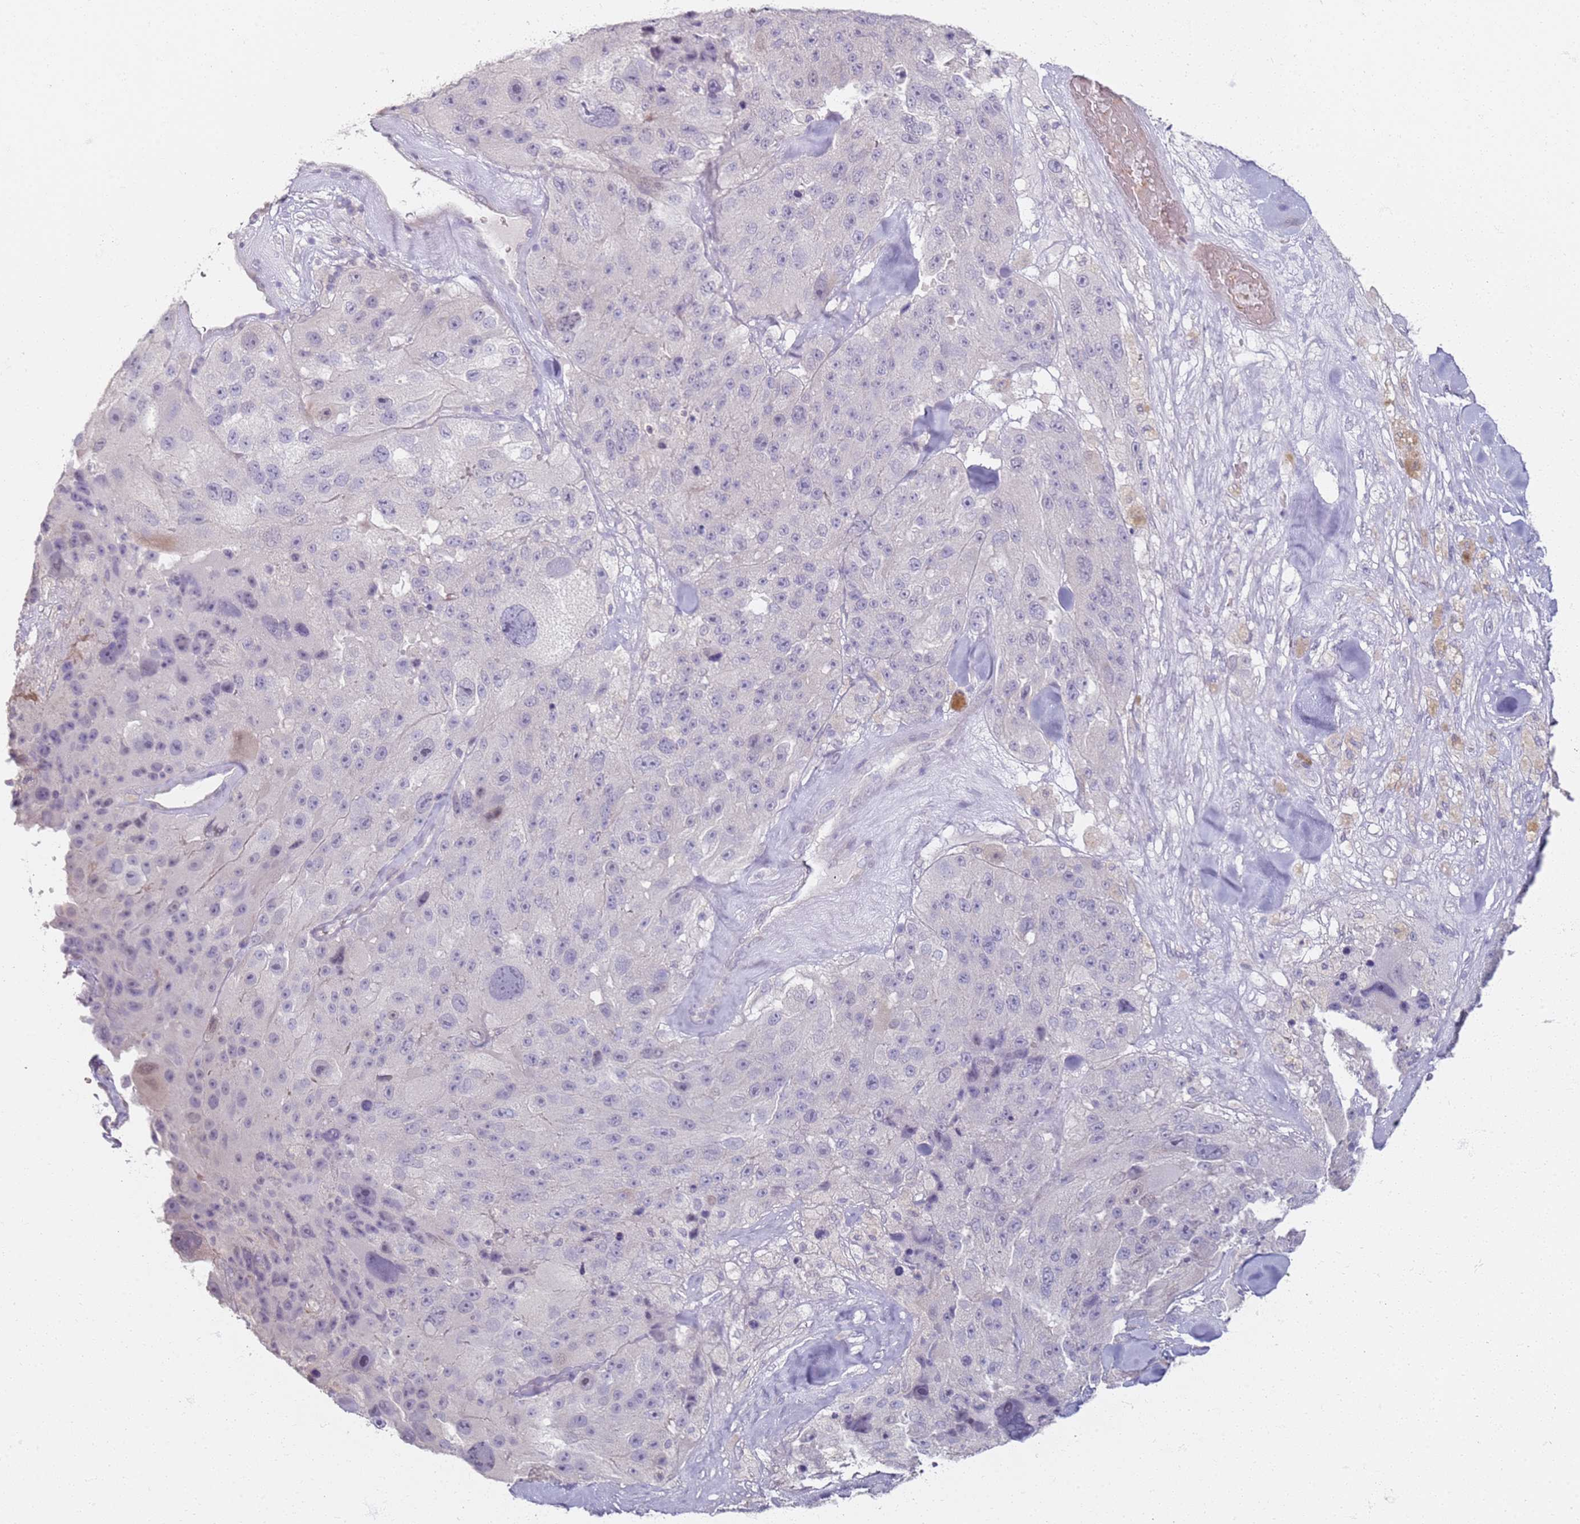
{"staining": {"intensity": "negative", "quantity": "none", "location": "none"}, "tissue": "melanoma", "cell_type": "Tumor cells", "image_type": "cancer", "snomed": [{"axis": "morphology", "description": "Malignant melanoma, Metastatic site"}, {"axis": "topography", "description": "Lymph node"}], "caption": "A high-resolution histopathology image shows immunohistochemistry (IHC) staining of malignant melanoma (metastatic site), which shows no significant expression in tumor cells.", "gene": "CD40LG", "patient": {"sex": "male", "age": 62}}